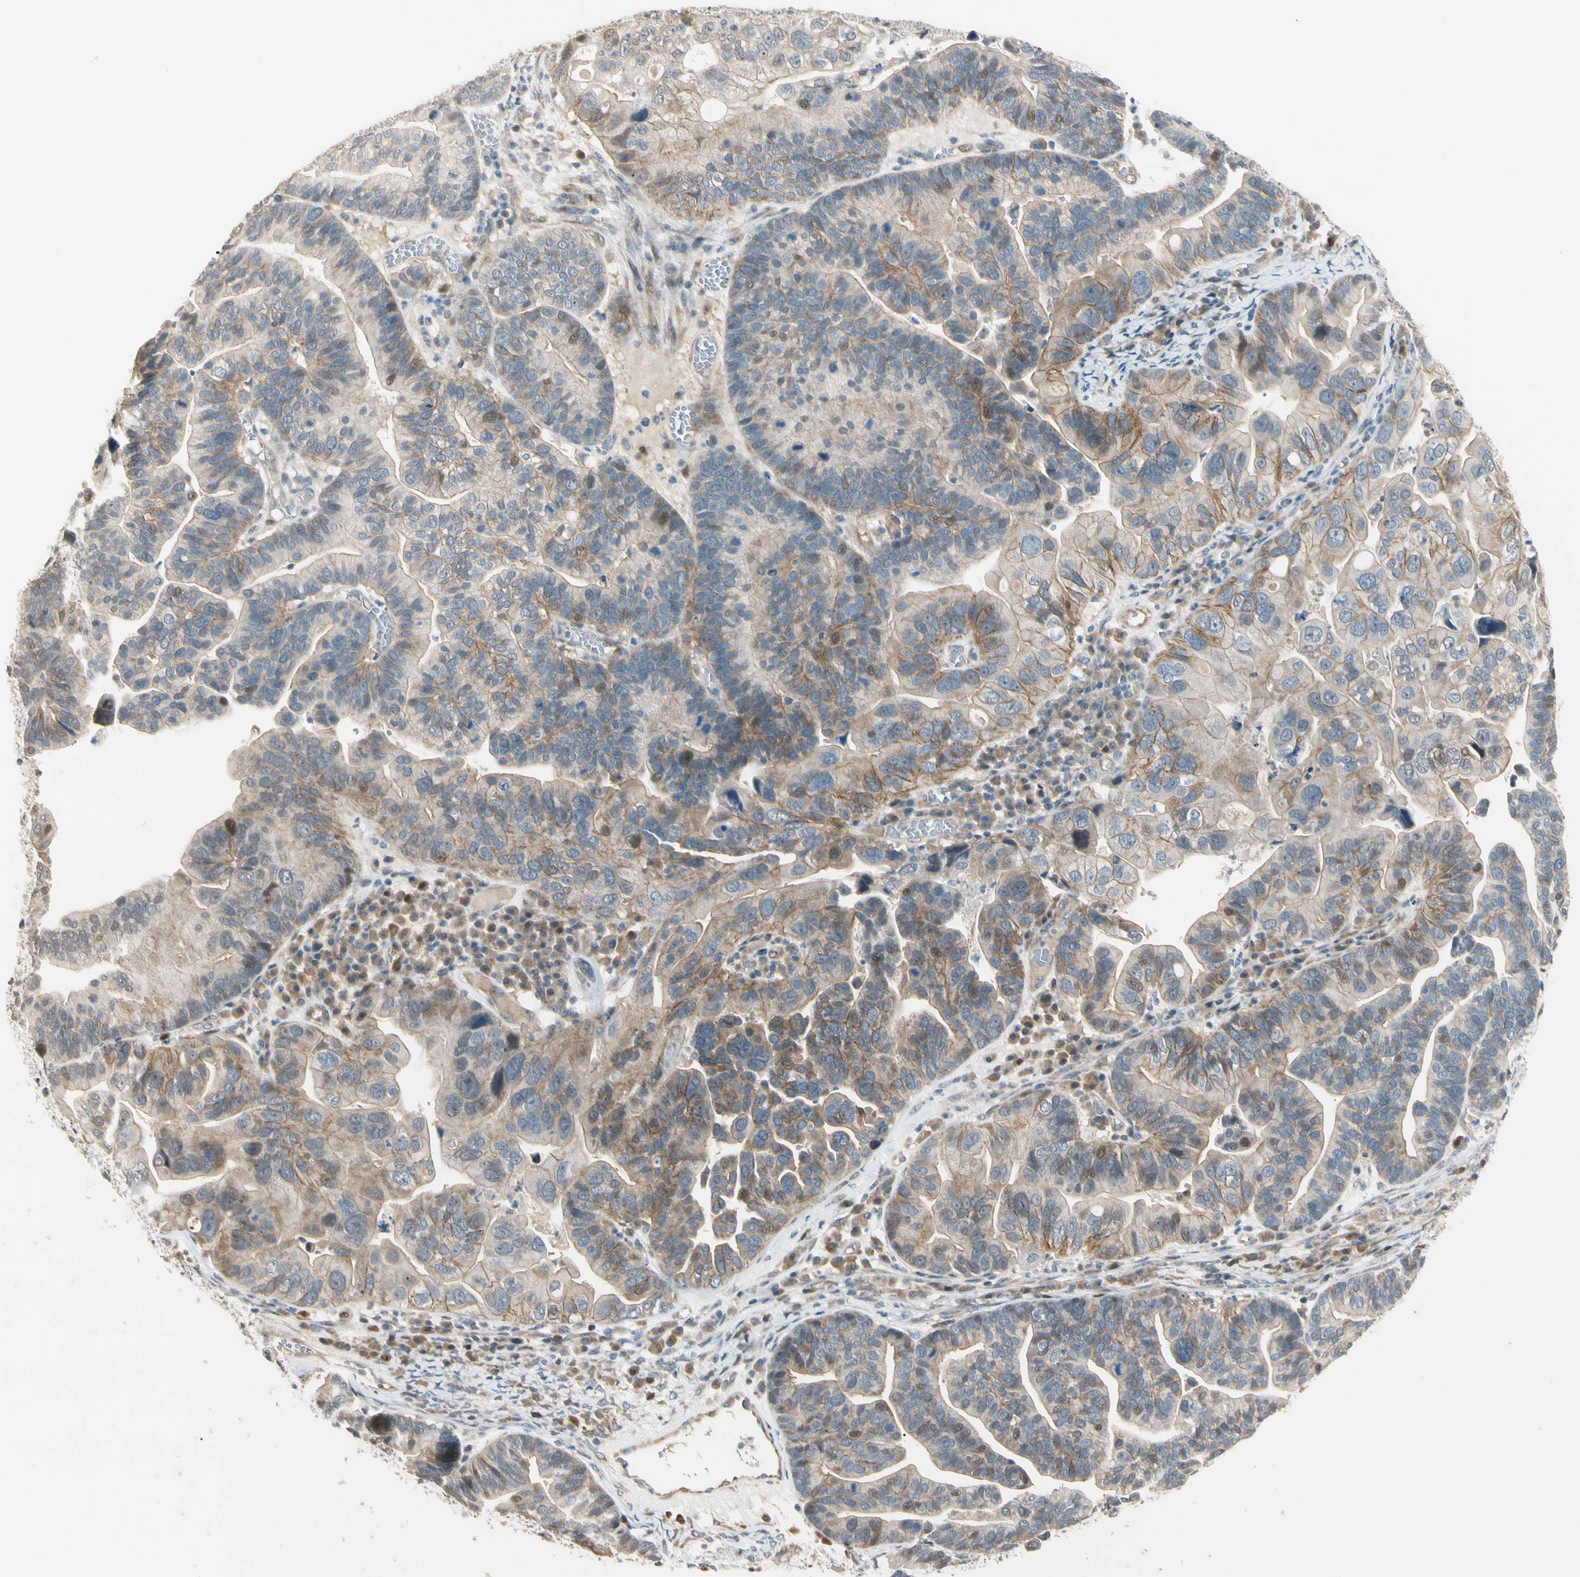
{"staining": {"intensity": "weak", "quantity": ">75%", "location": "cytoplasmic/membranous"}, "tissue": "ovarian cancer", "cell_type": "Tumor cells", "image_type": "cancer", "snomed": [{"axis": "morphology", "description": "Cystadenocarcinoma, serous, NOS"}, {"axis": "topography", "description": "Ovary"}], "caption": "IHC histopathology image of neoplastic tissue: human ovarian serous cystadenocarcinoma stained using immunohistochemistry displays low levels of weak protein expression localized specifically in the cytoplasmic/membranous of tumor cells, appearing as a cytoplasmic/membranous brown color.", "gene": "P3H2", "patient": {"sex": "female", "age": 56}}